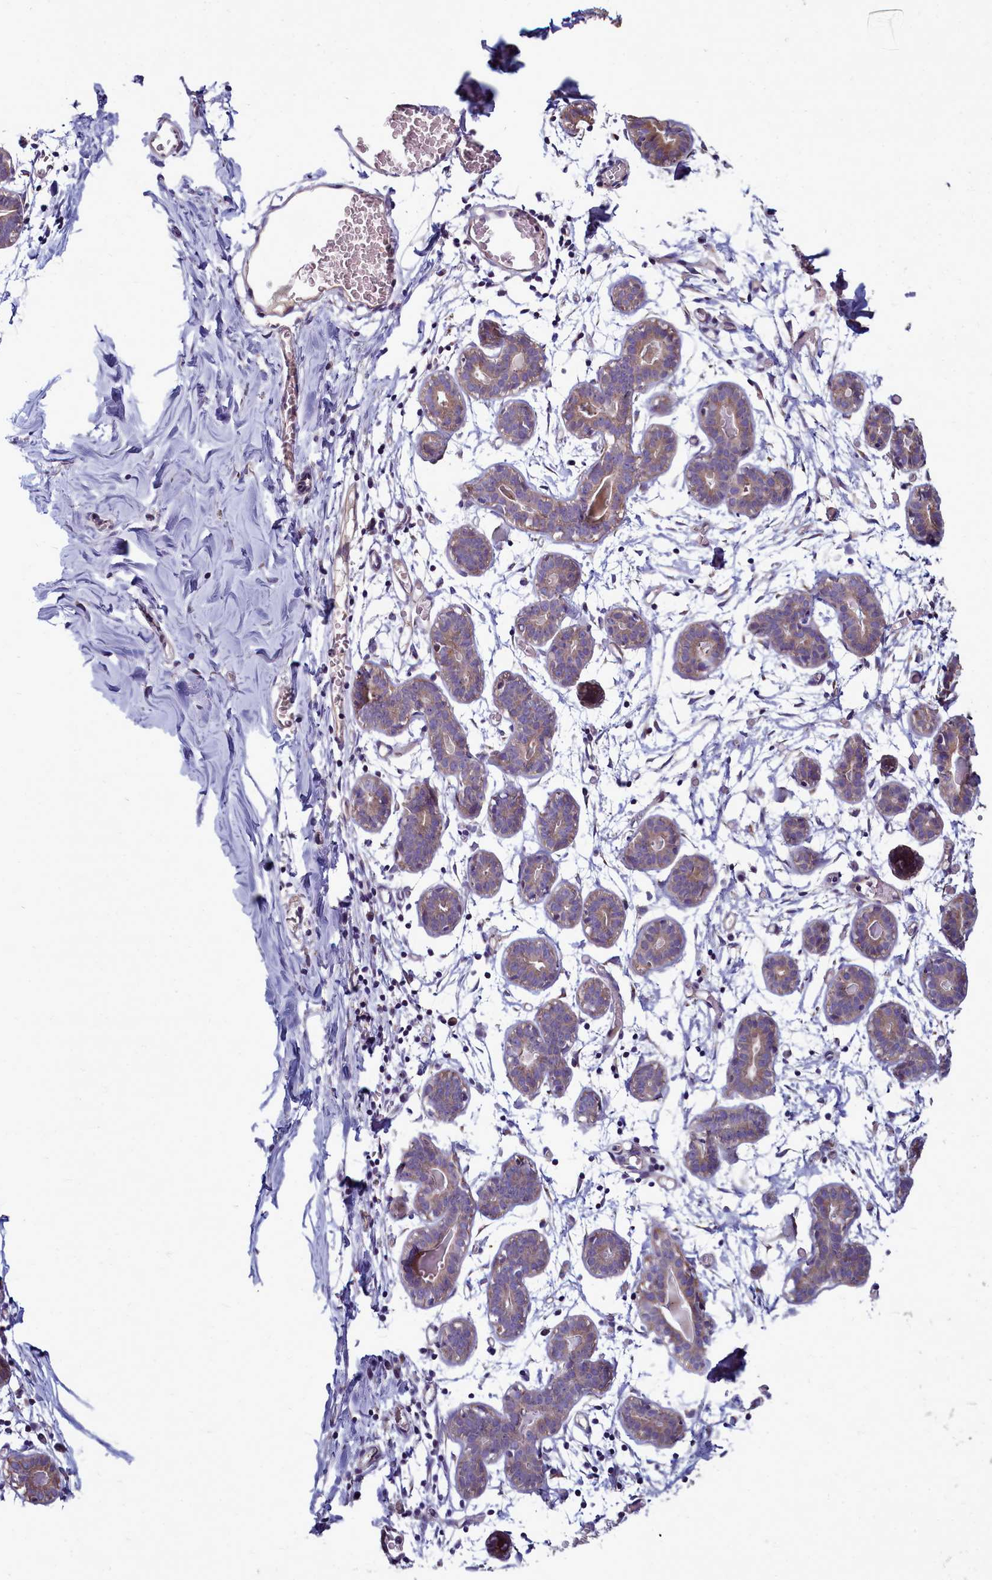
{"staining": {"intensity": "negative", "quantity": "none", "location": "none"}, "tissue": "breast", "cell_type": "Adipocytes", "image_type": "normal", "snomed": [{"axis": "morphology", "description": "Normal tissue, NOS"}, {"axis": "topography", "description": "Breast"}], "caption": "Immunohistochemical staining of benign breast exhibits no significant positivity in adipocytes. (IHC, brightfield microscopy, high magnification).", "gene": "SMPD4", "patient": {"sex": "female", "age": 27}}